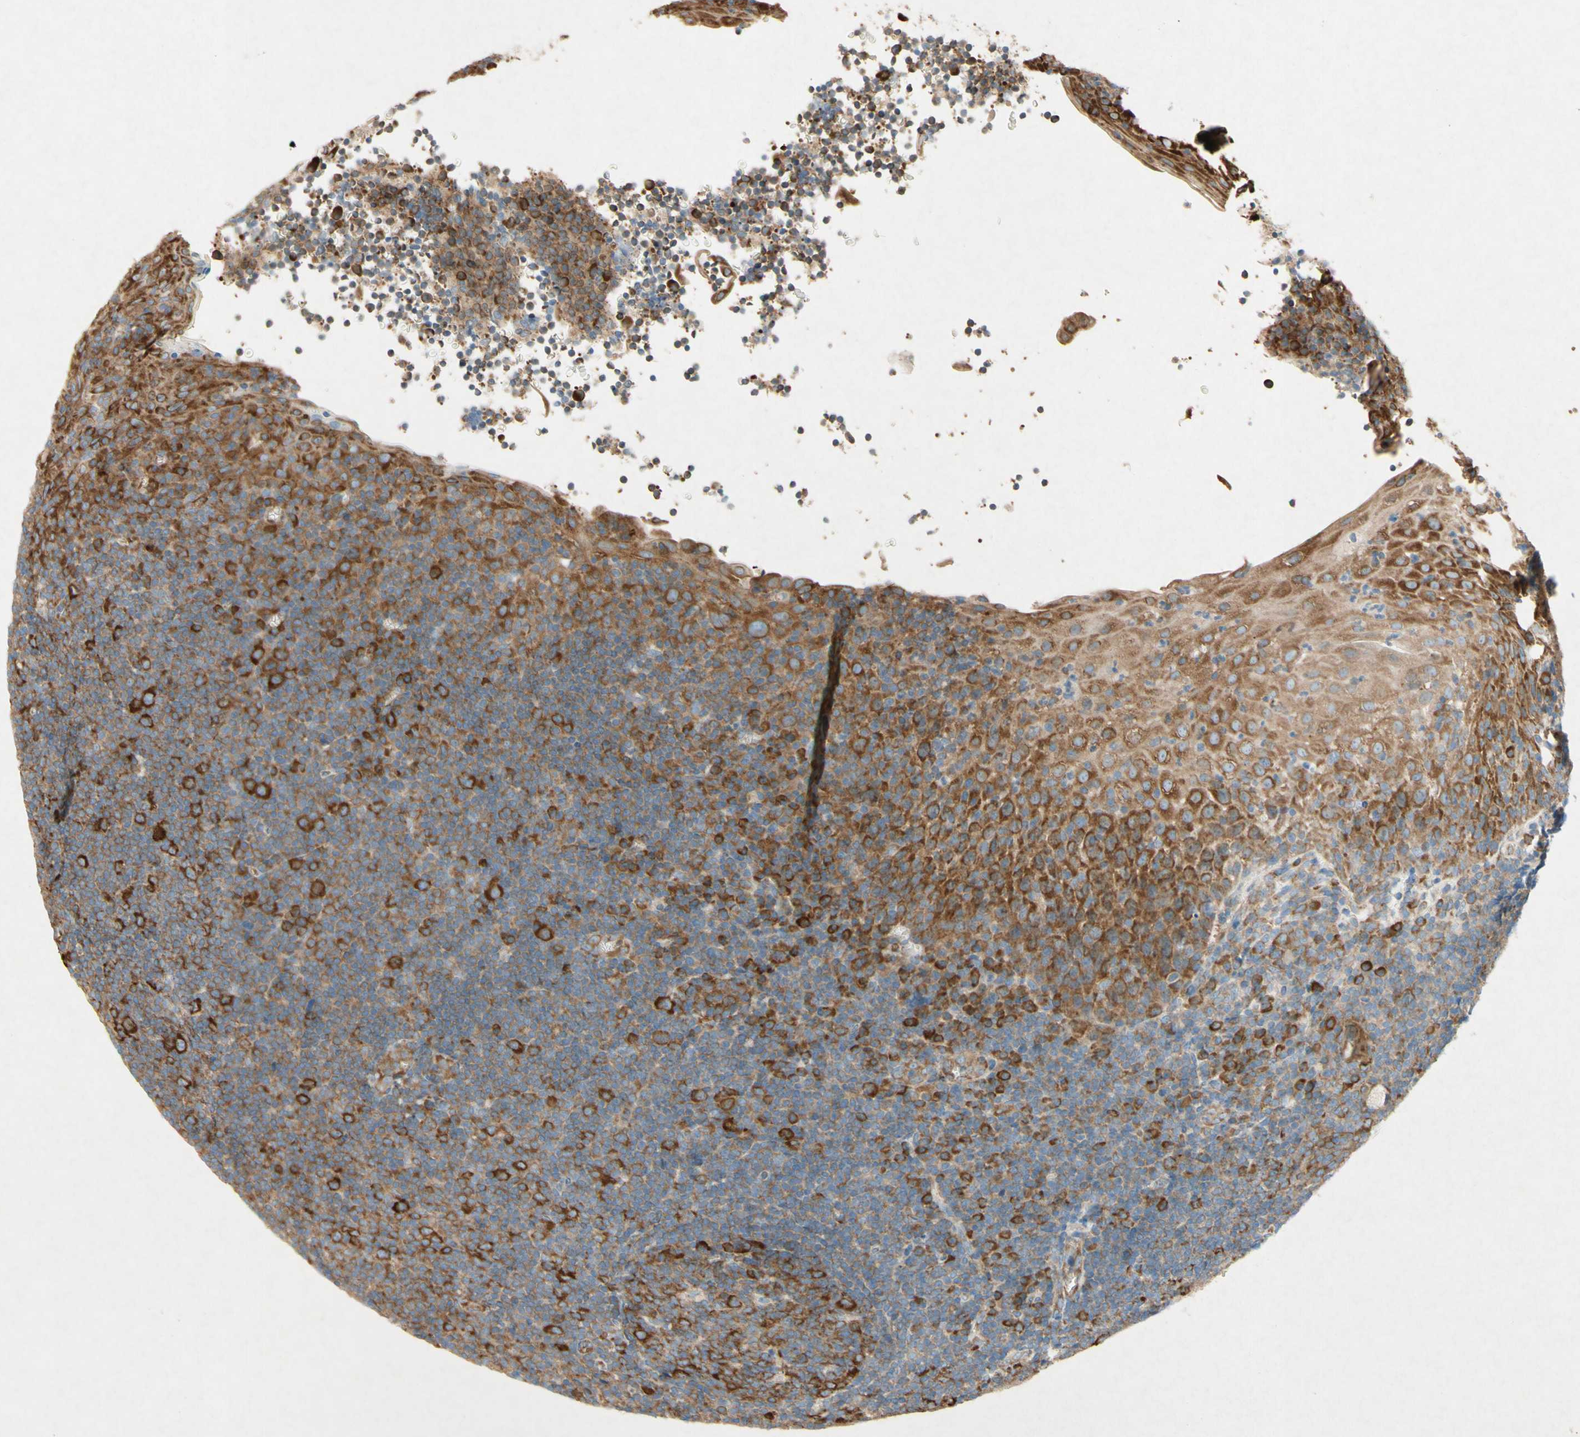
{"staining": {"intensity": "strong", "quantity": "25%-75%", "location": "cytoplasmic/membranous"}, "tissue": "tonsil", "cell_type": "Germinal center cells", "image_type": "normal", "snomed": [{"axis": "morphology", "description": "Normal tissue, NOS"}, {"axis": "topography", "description": "Tonsil"}], "caption": "Immunohistochemical staining of benign tonsil reveals high levels of strong cytoplasmic/membranous staining in approximately 25%-75% of germinal center cells. (DAB (3,3'-diaminobenzidine) IHC, brown staining for protein, blue staining for nuclei).", "gene": "PABPC1", "patient": {"sex": "male", "age": 37}}